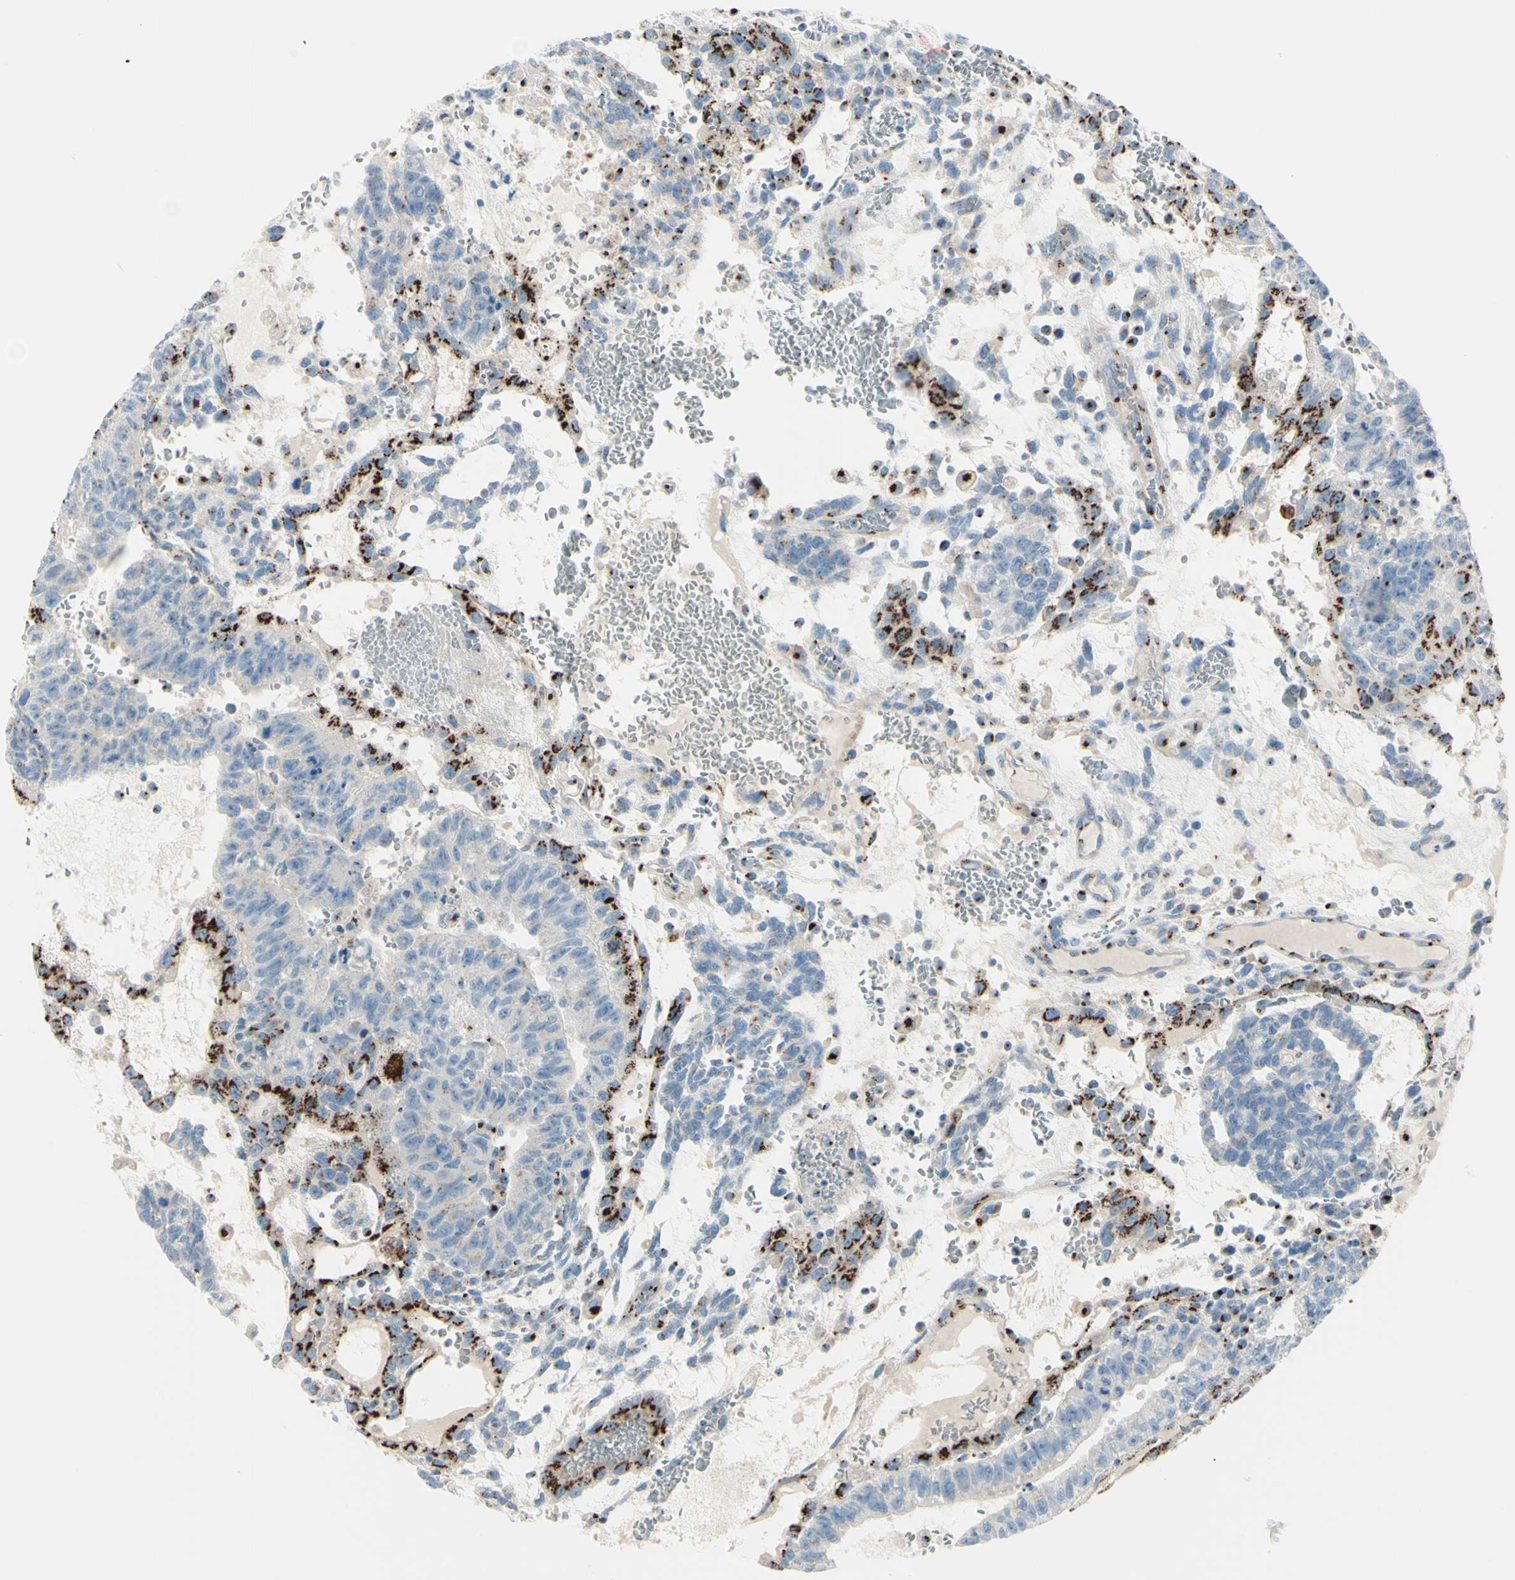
{"staining": {"intensity": "strong", "quantity": "<25%", "location": "cytoplasmic/membranous"}, "tissue": "testis cancer", "cell_type": "Tumor cells", "image_type": "cancer", "snomed": [{"axis": "morphology", "description": "Seminoma, NOS"}, {"axis": "morphology", "description": "Carcinoma, Embryonal, NOS"}, {"axis": "topography", "description": "Testis"}], "caption": "A micrograph of human seminoma (testis) stained for a protein demonstrates strong cytoplasmic/membranous brown staining in tumor cells.", "gene": "B4GALT1", "patient": {"sex": "male", "age": 52}}